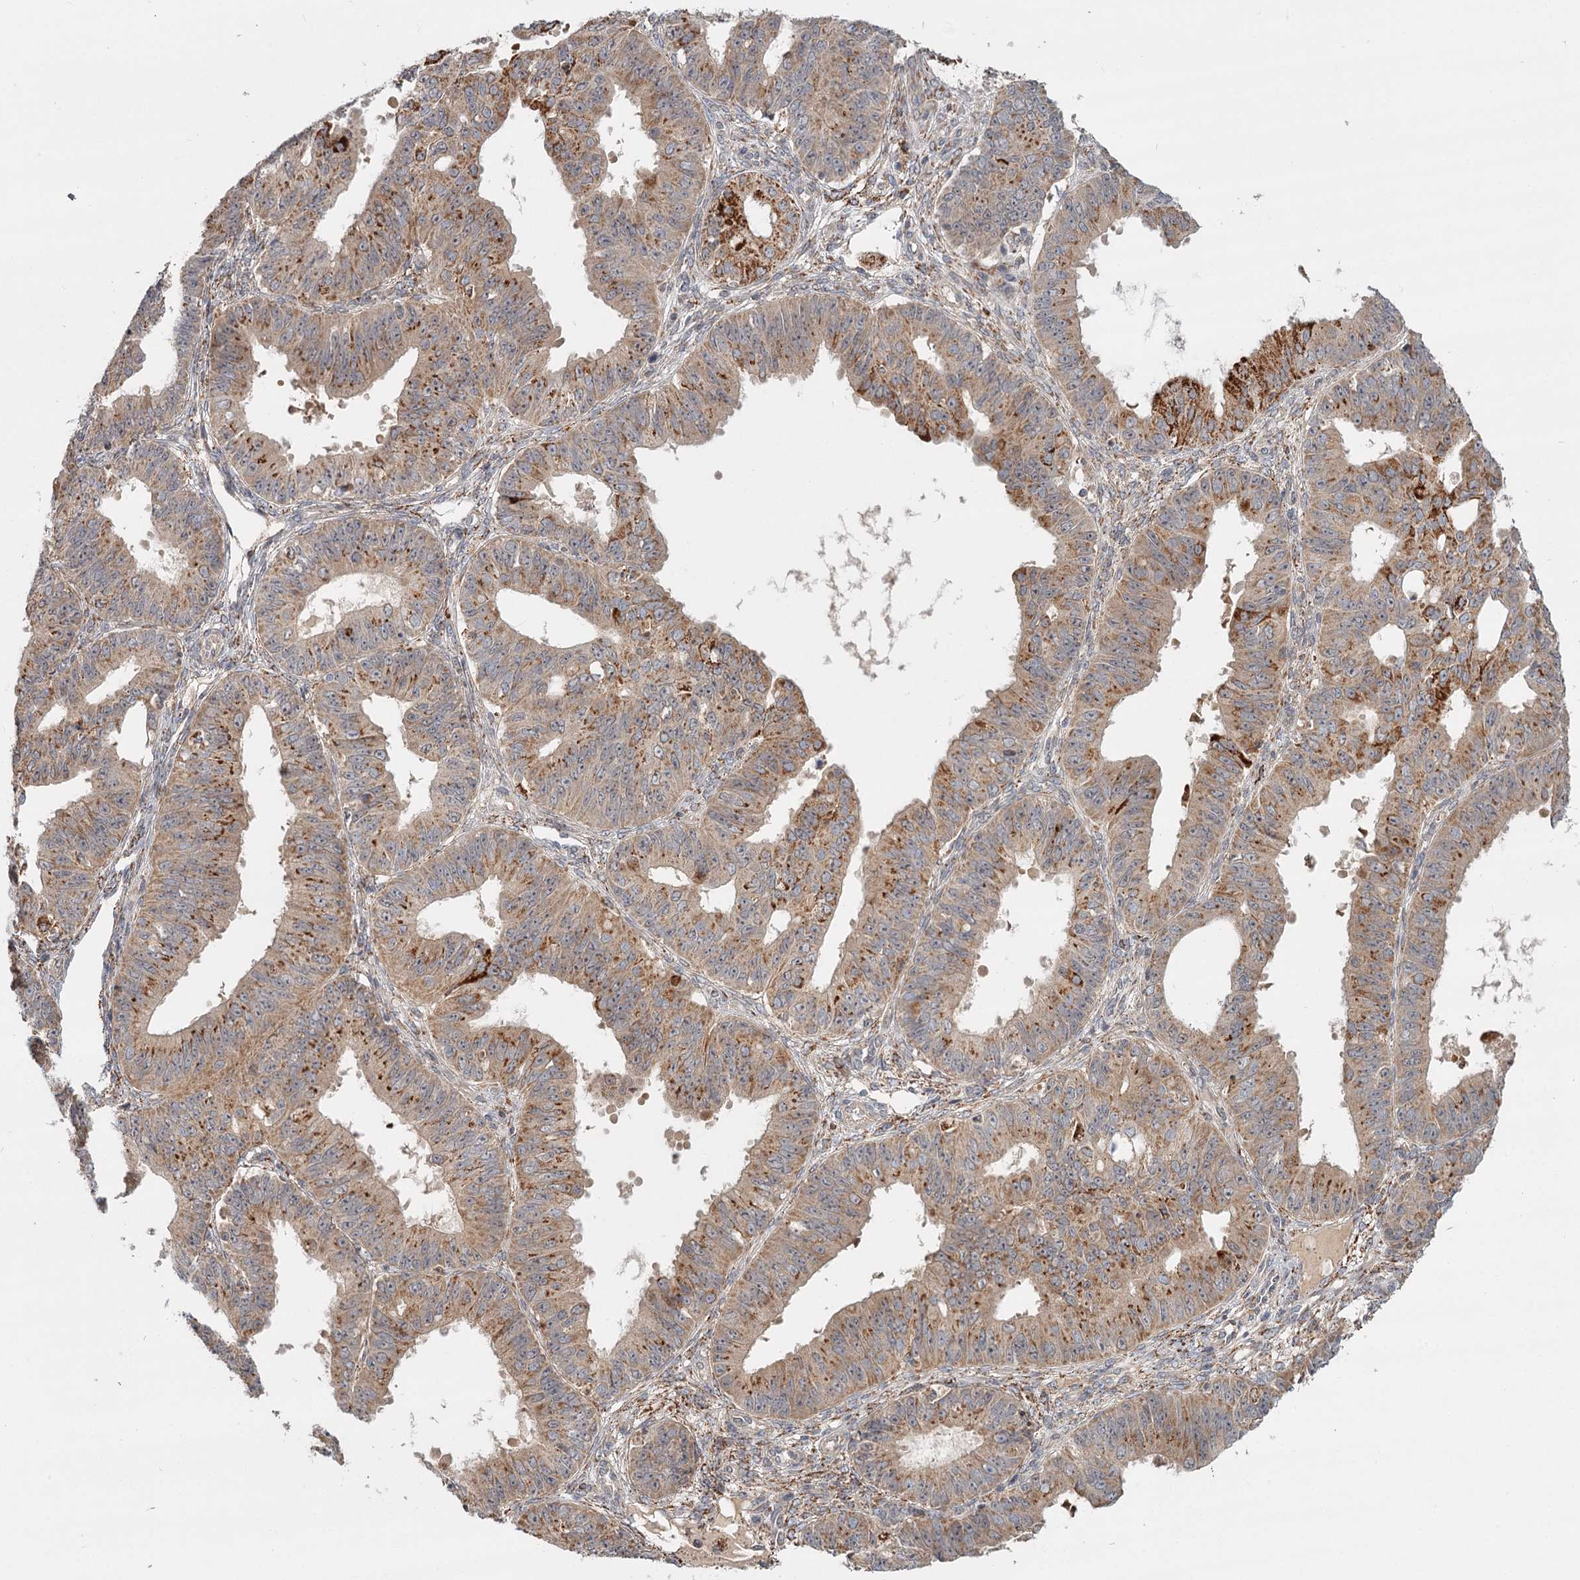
{"staining": {"intensity": "strong", "quantity": "25%-75%", "location": "cytoplasmic/membranous"}, "tissue": "ovarian cancer", "cell_type": "Tumor cells", "image_type": "cancer", "snomed": [{"axis": "morphology", "description": "Carcinoma, endometroid"}, {"axis": "topography", "description": "Appendix"}, {"axis": "topography", "description": "Ovary"}], "caption": "An immunohistochemistry (IHC) histopathology image of neoplastic tissue is shown. Protein staining in brown highlights strong cytoplasmic/membranous positivity in ovarian cancer (endometroid carcinoma) within tumor cells.", "gene": "CDC123", "patient": {"sex": "female", "age": 42}}